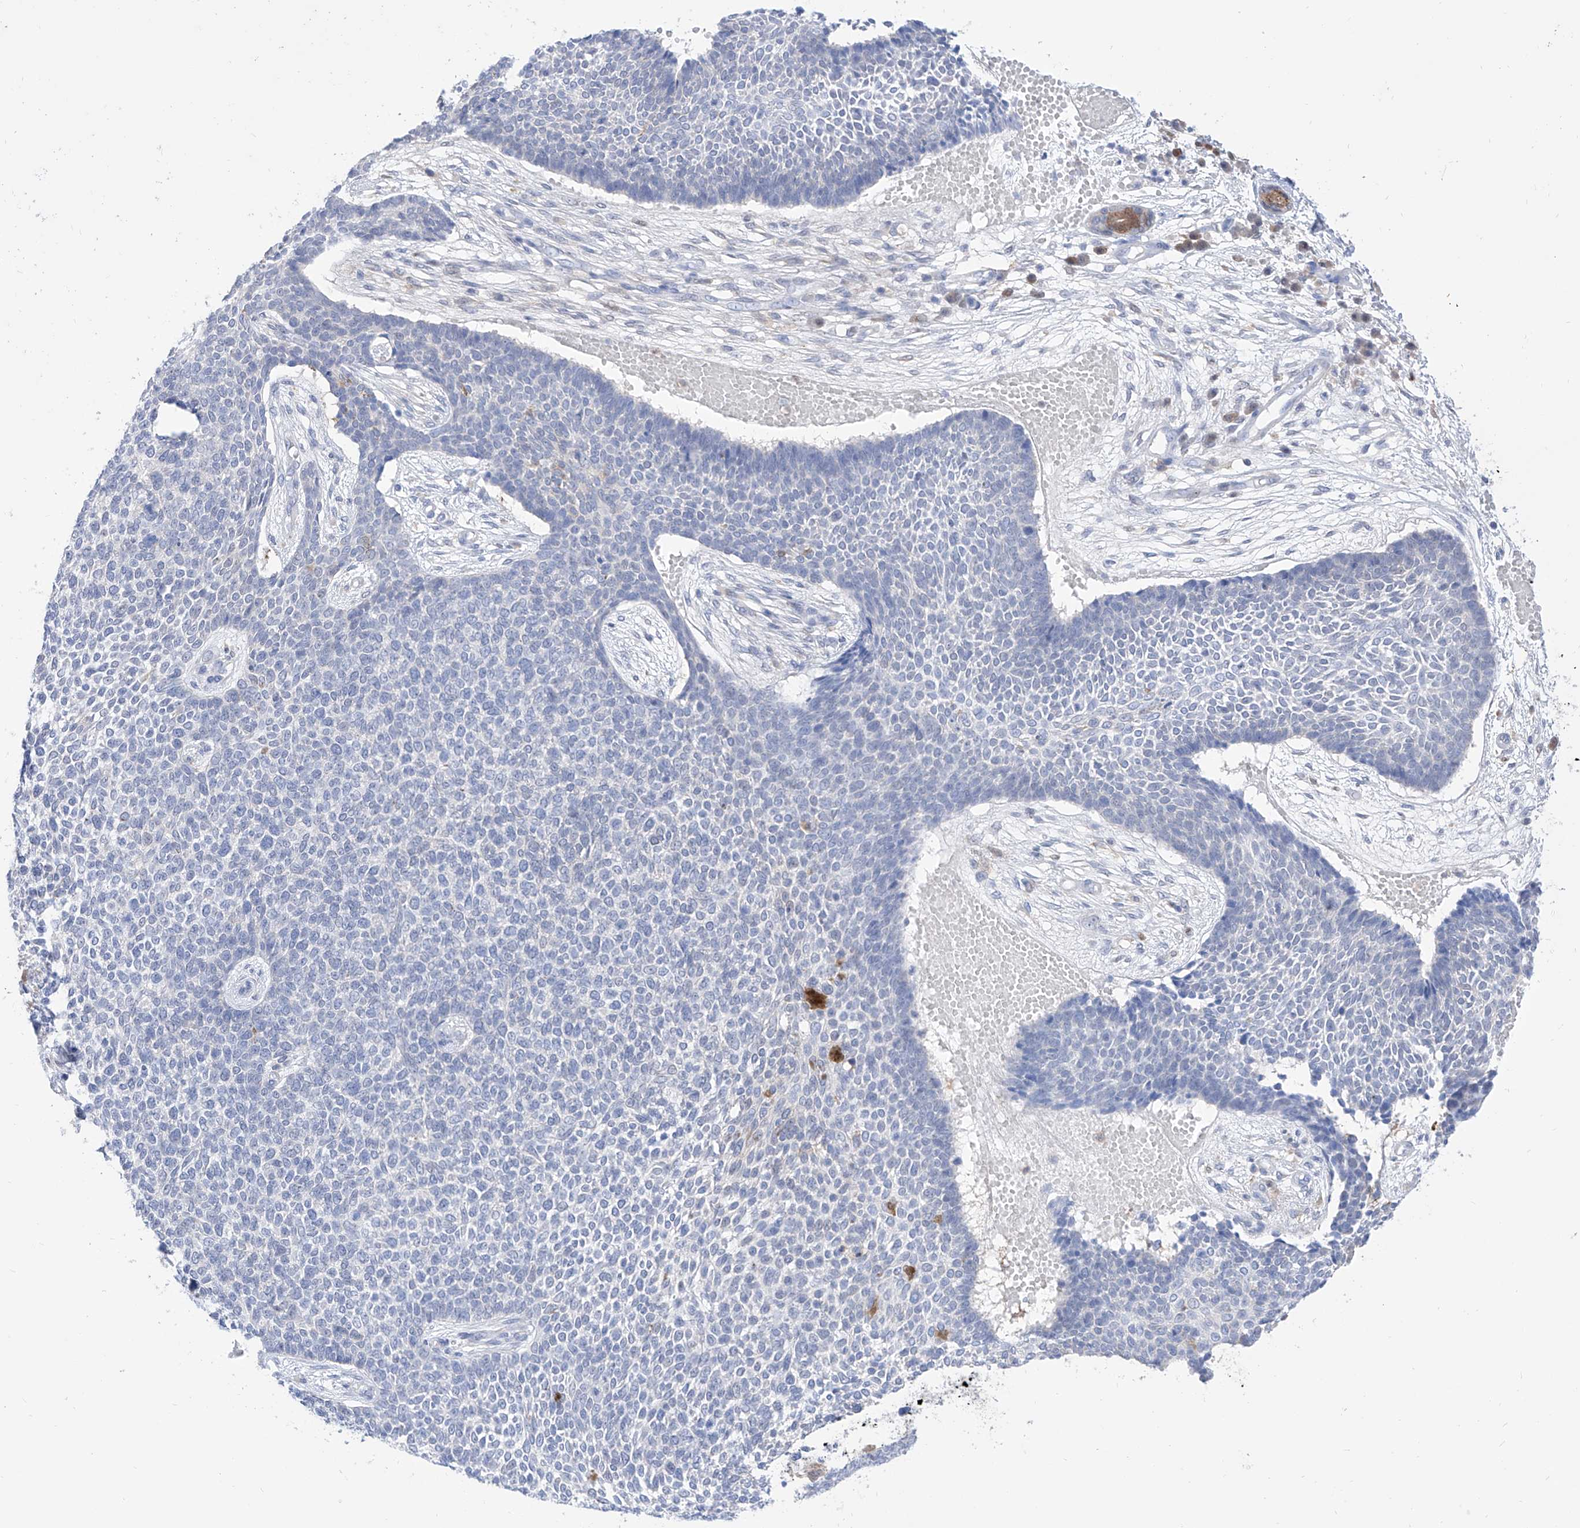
{"staining": {"intensity": "negative", "quantity": "none", "location": "none"}, "tissue": "skin cancer", "cell_type": "Tumor cells", "image_type": "cancer", "snomed": [{"axis": "morphology", "description": "Basal cell carcinoma"}, {"axis": "topography", "description": "Skin"}], "caption": "Skin cancer was stained to show a protein in brown. There is no significant expression in tumor cells.", "gene": "PDXK", "patient": {"sex": "female", "age": 84}}